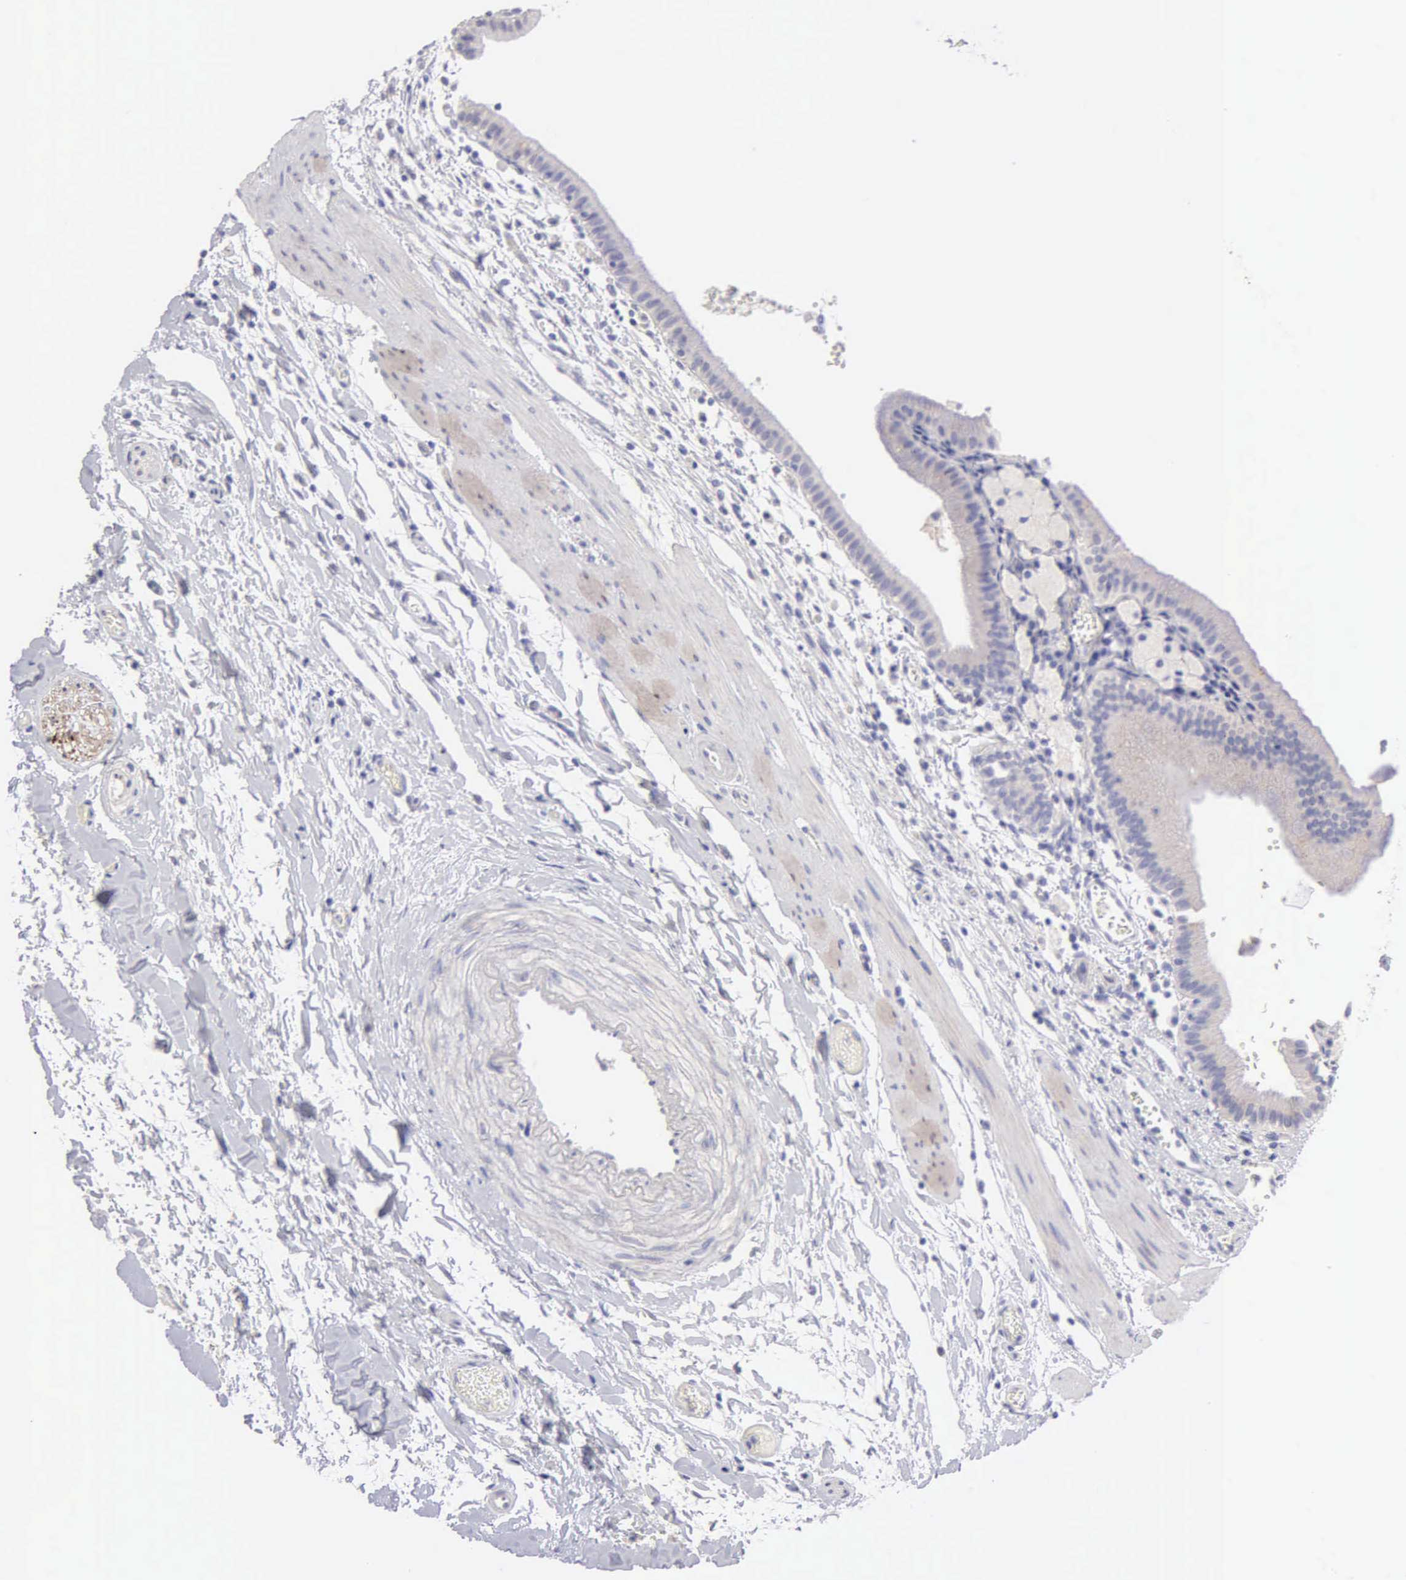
{"staining": {"intensity": "weak", "quantity": "25%-75%", "location": "cytoplasmic/membranous"}, "tissue": "gallbladder", "cell_type": "Glandular cells", "image_type": "normal", "snomed": [{"axis": "morphology", "description": "Normal tissue, NOS"}, {"axis": "topography", "description": "Gallbladder"}], "caption": "Weak cytoplasmic/membranous expression is present in approximately 25%-75% of glandular cells in benign gallbladder. The staining was performed using DAB (3,3'-diaminobenzidine), with brown indicating positive protein expression. Nuclei are stained blue with hematoxylin.", "gene": "APP", "patient": {"sex": "female", "age": 48}}